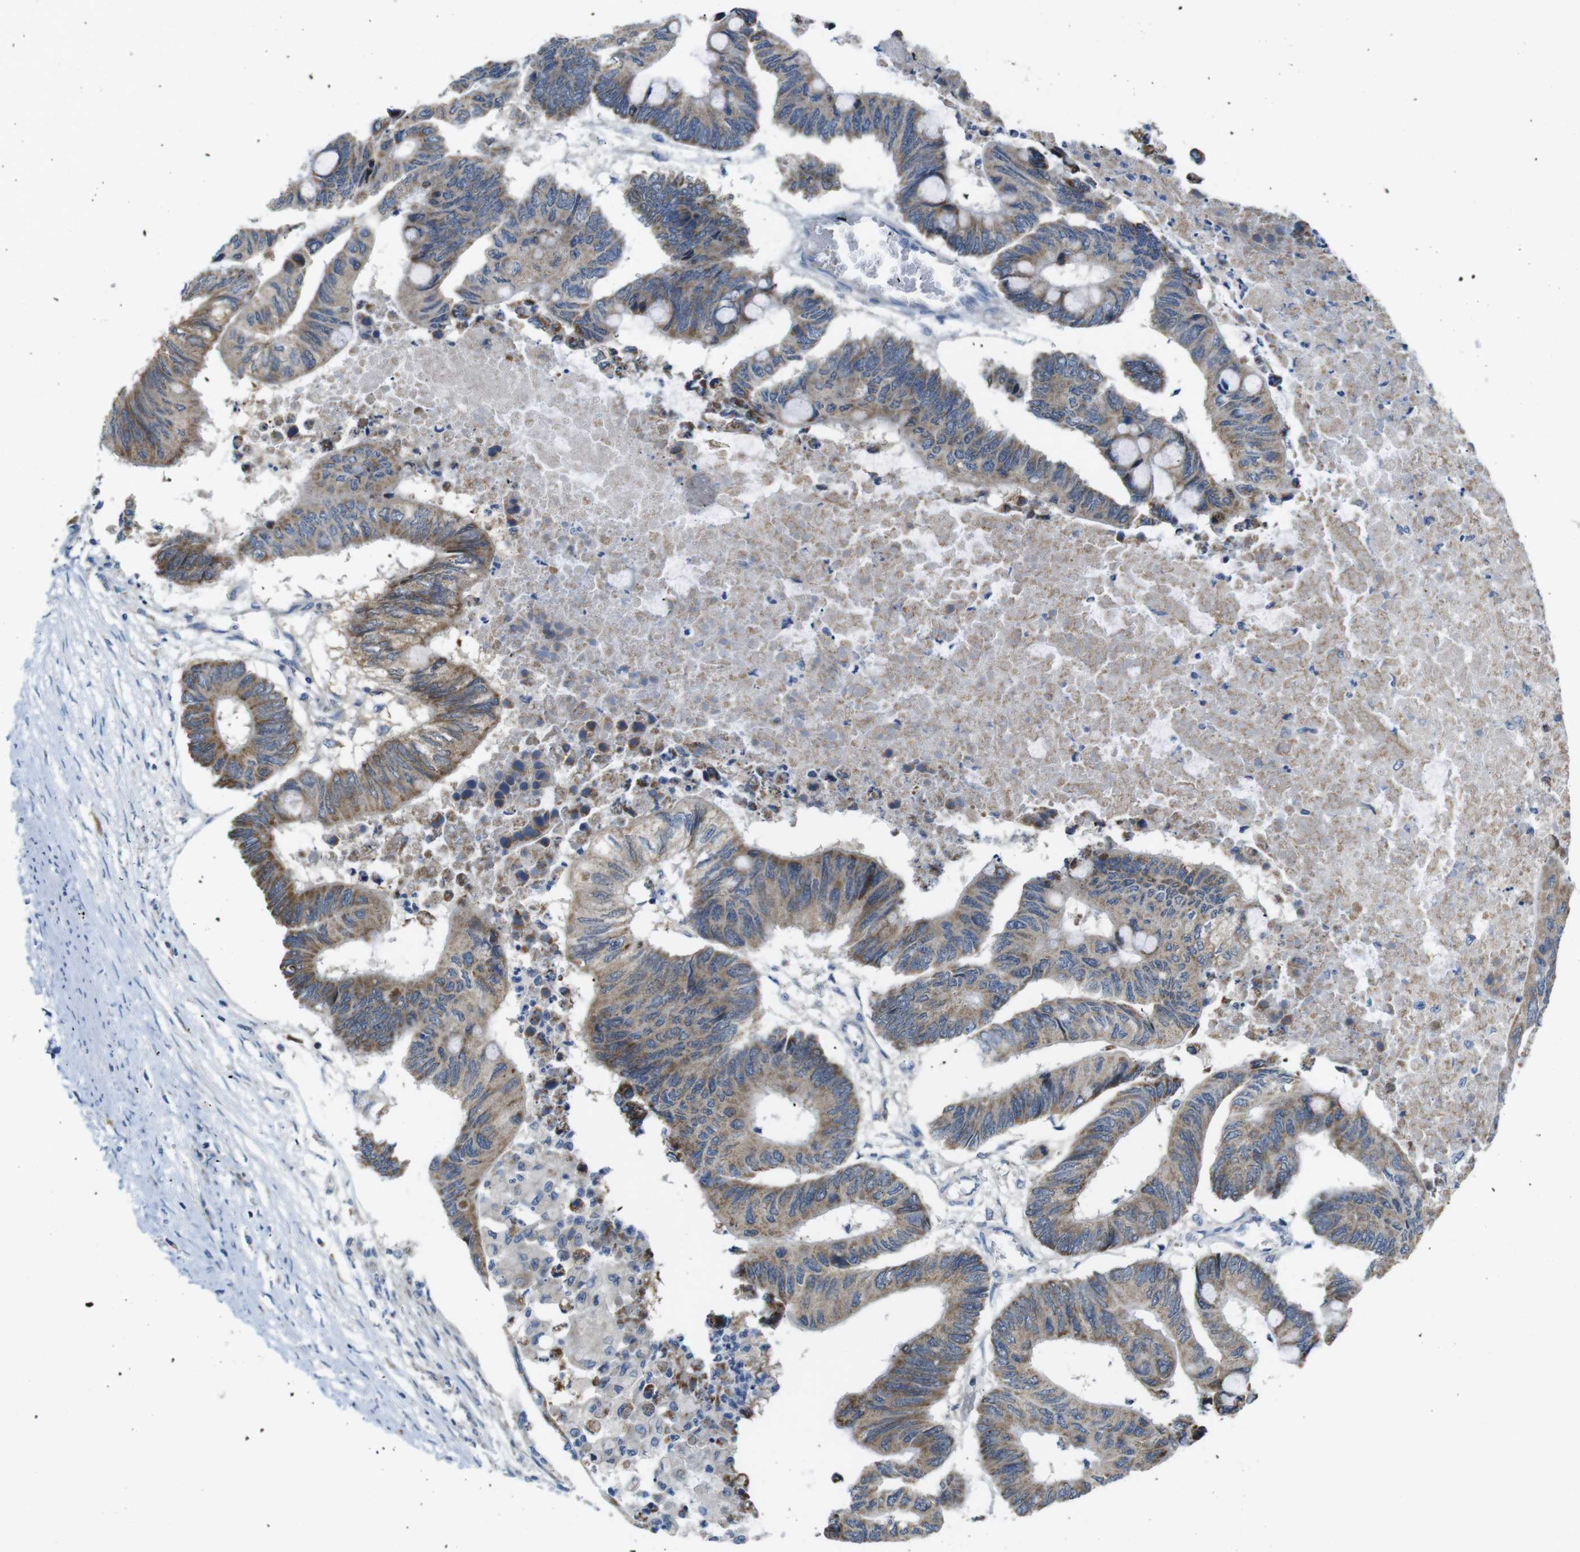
{"staining": {"intensity": "moderate", "quantity": ">75%", "location": "cytoplasmic/membranous"}, "tissue": "colorectal cancer", "cell_type": "Tumor cells", "image_type": "cancer", "snomed": [{"axis": "morphology", "description": "Normal tissue, NOS"}, {"axis": "morphology", "description": "Adenocarcinoma, NOS"}, {"axis": "topography", "description": "Rectum"}, {"axis": "topography", "description": "Peripheral nerve tissue"}], "caption": "Colorectal cancer (adenocarcinoma) stained with DAB immunohistochemistry reveals medium levels of moderate cytoplasmic/membranous positivity in approximately >75% of tumor cells. Nuclei are stained in blue.", "gene": "MARCHF1", "patient": {"sex": "male", "age": 92}}